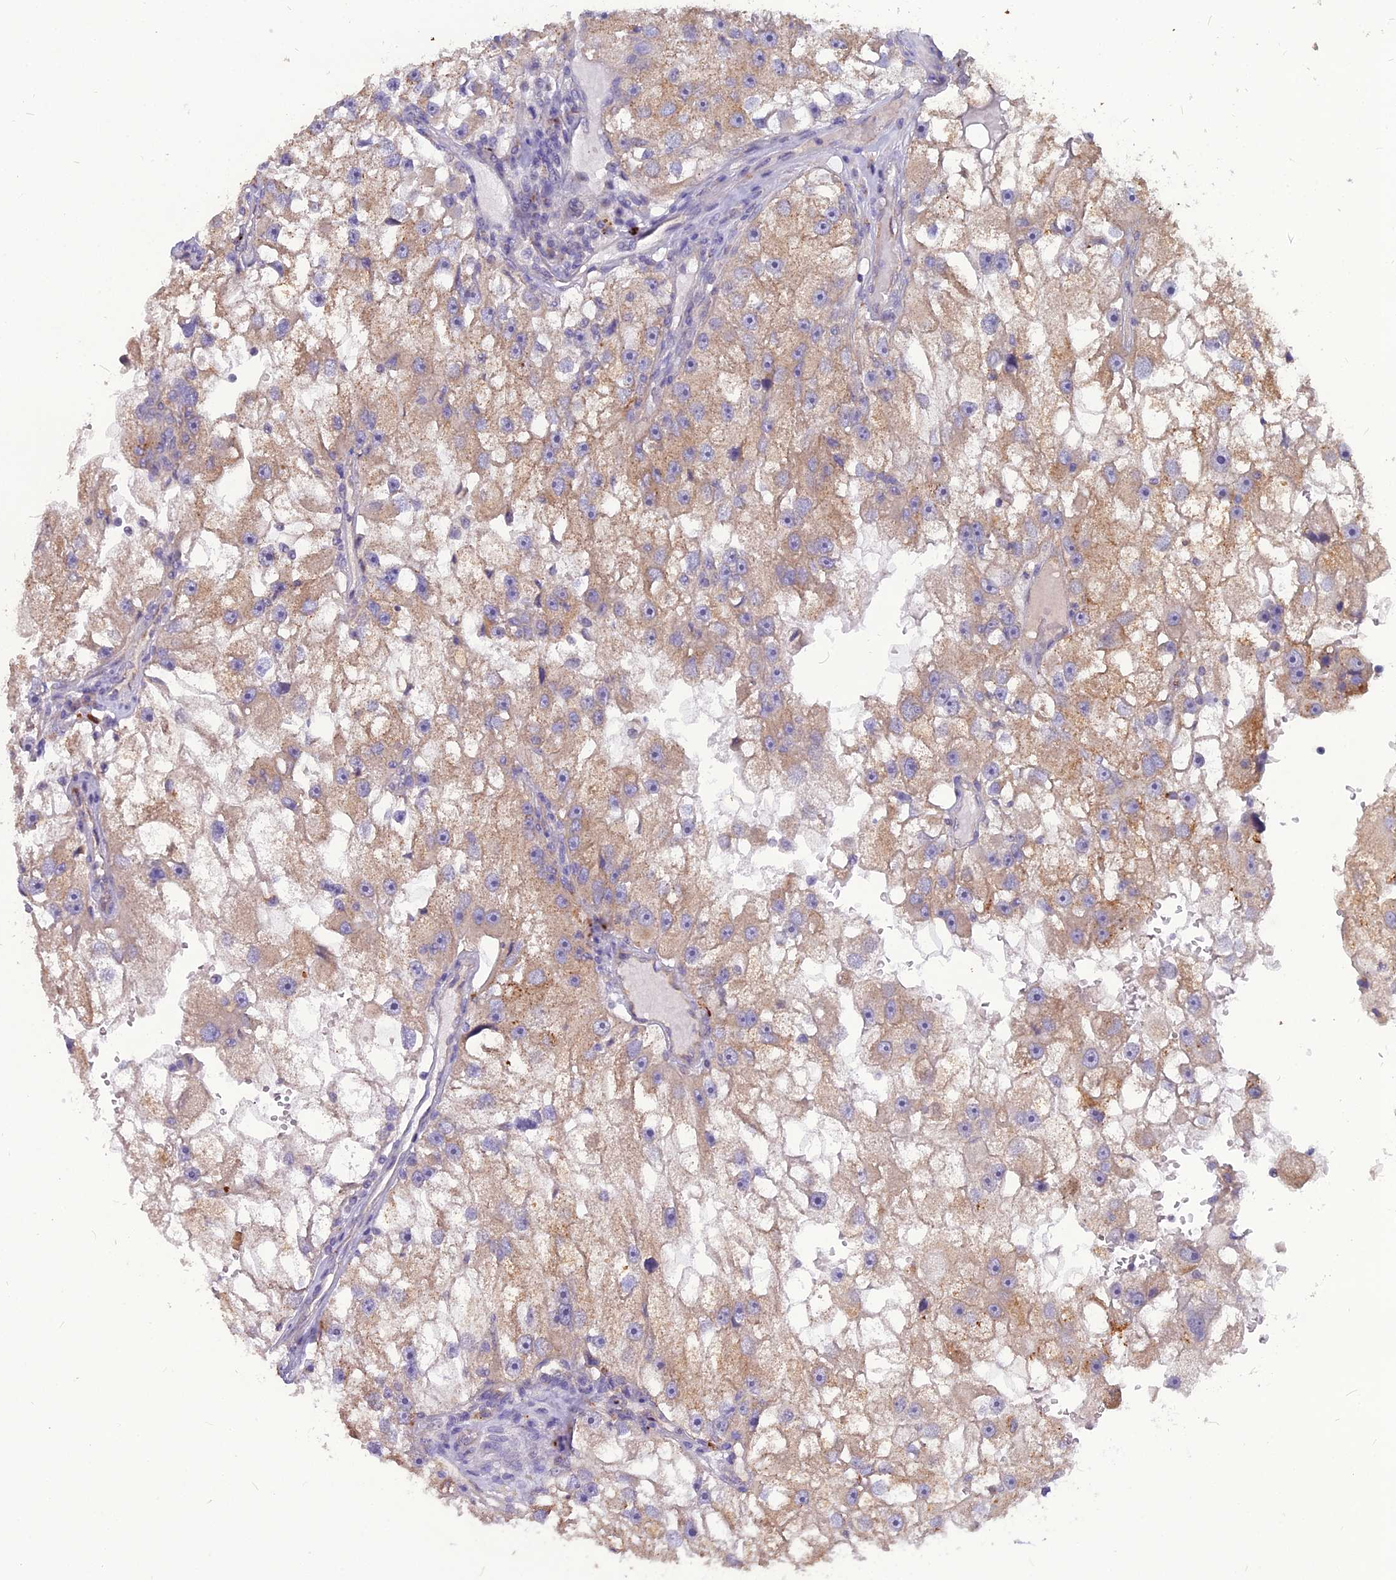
{"staining": {"intensity": "weak", "quantity": ">75%", "location": "cytoplasmic/membranous"}, "tissue": "renal cancer", "cell_type": "Tumor cells", "image_type": "cancer", "snomed": [{"axis": "morphology", "description": "Adenocarcinoma, NOS"}, {"axis": "topography", "description": "Kidney"}], "caption": "The photomicrograph exhibits immunohistochemical staining of renal cancer (adenocarcinoma). There is weak cytoplasmic/membranous positivity is identified in about >75% of tumor cells.", "gene": "PCED1B", "patient": {"sex": "male", "age": 63}}